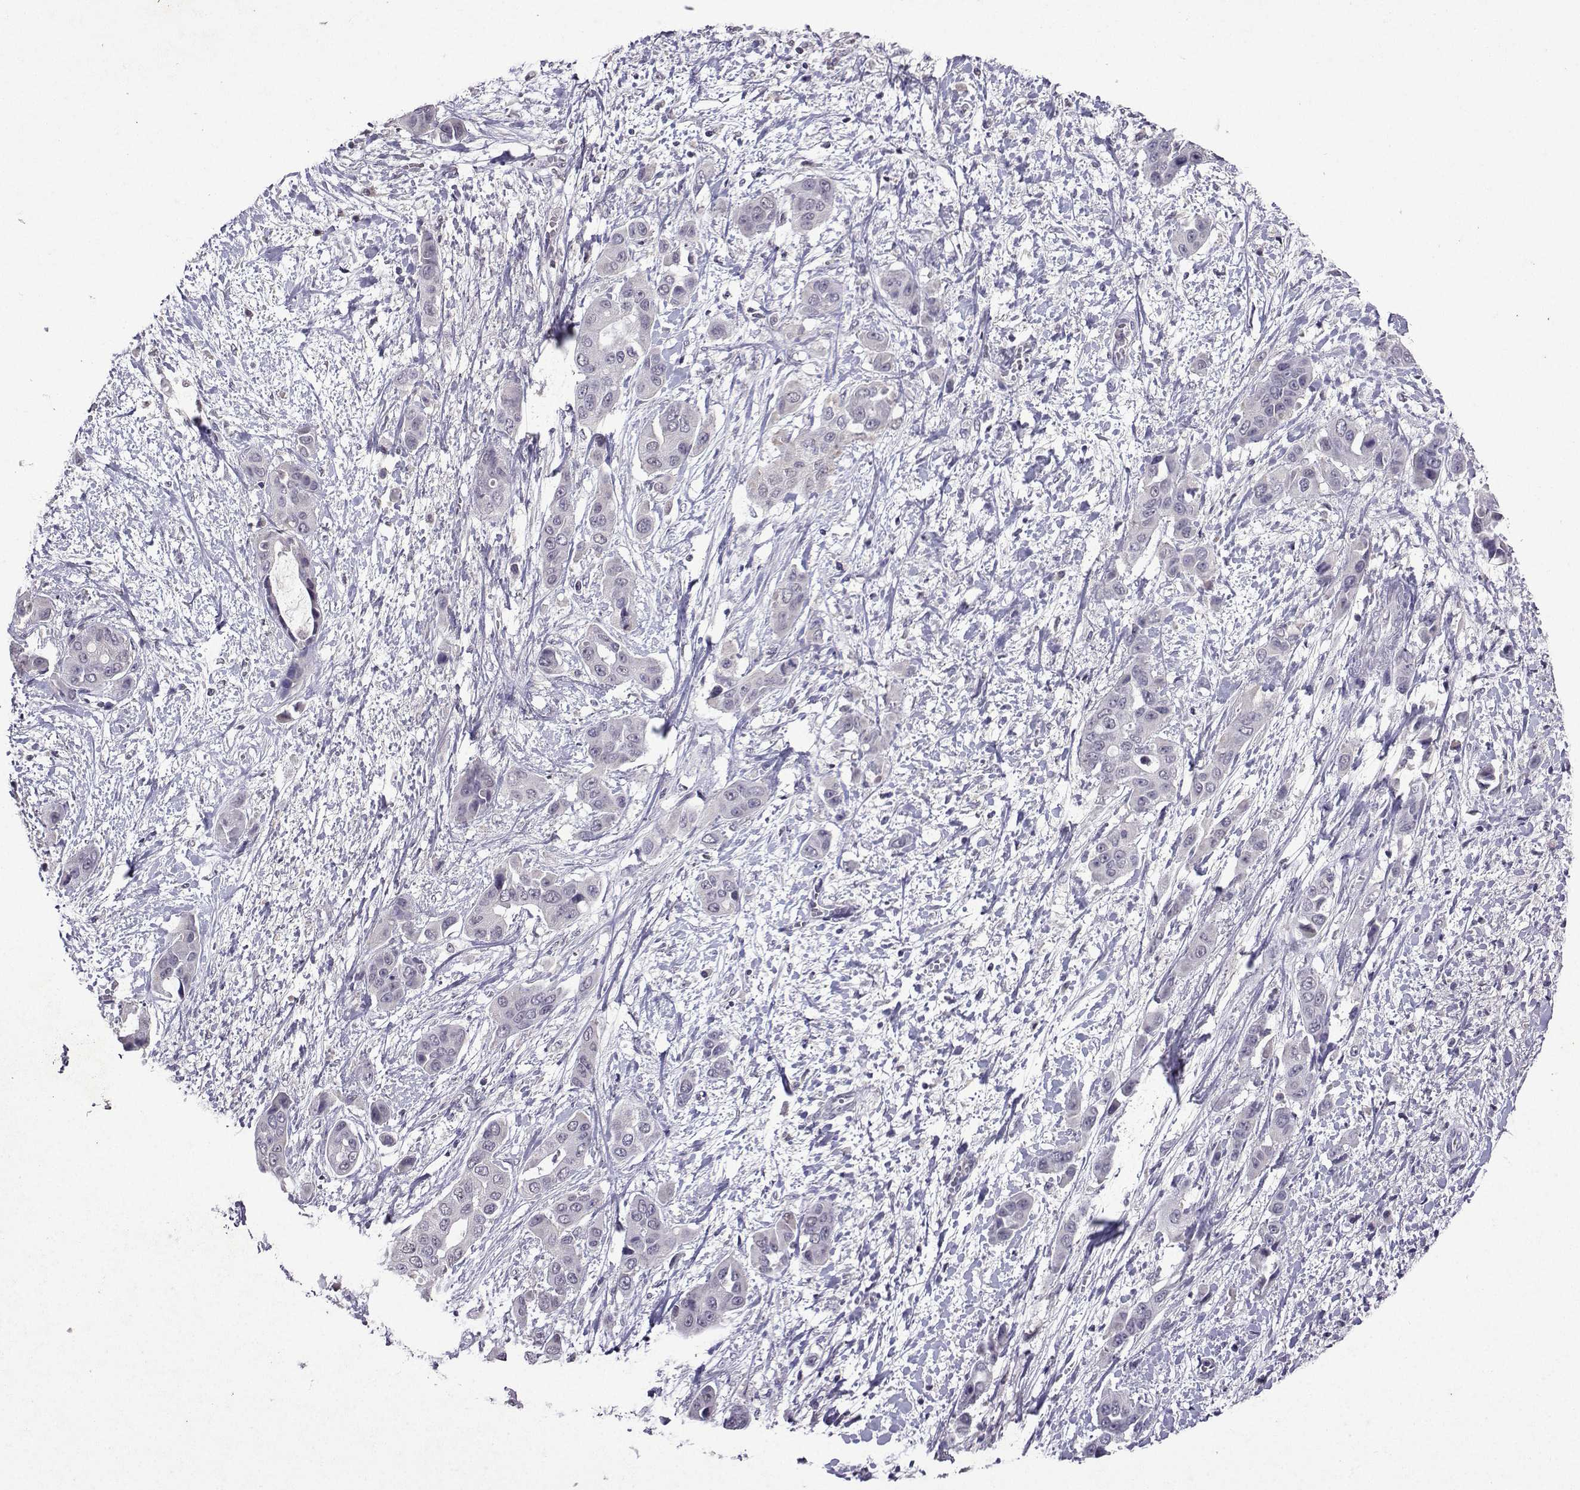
{"staining": {"intensity": "negative", "quantity": "none", "location": "none"}, "tissue": "liver cancer", "cell_type": "Tumor cells", "image_type": "cancer", "snomed": [{"axis": "morphology", "description": "Cholangiocarcinoma"}, {"axis": "topography", "description": "Liver"}], "caption": "The micrograph shows no significant staining in tumor cells of liver cancer.", "gene": "CCL28", "patient": {"sex": "female", "age": 52}}